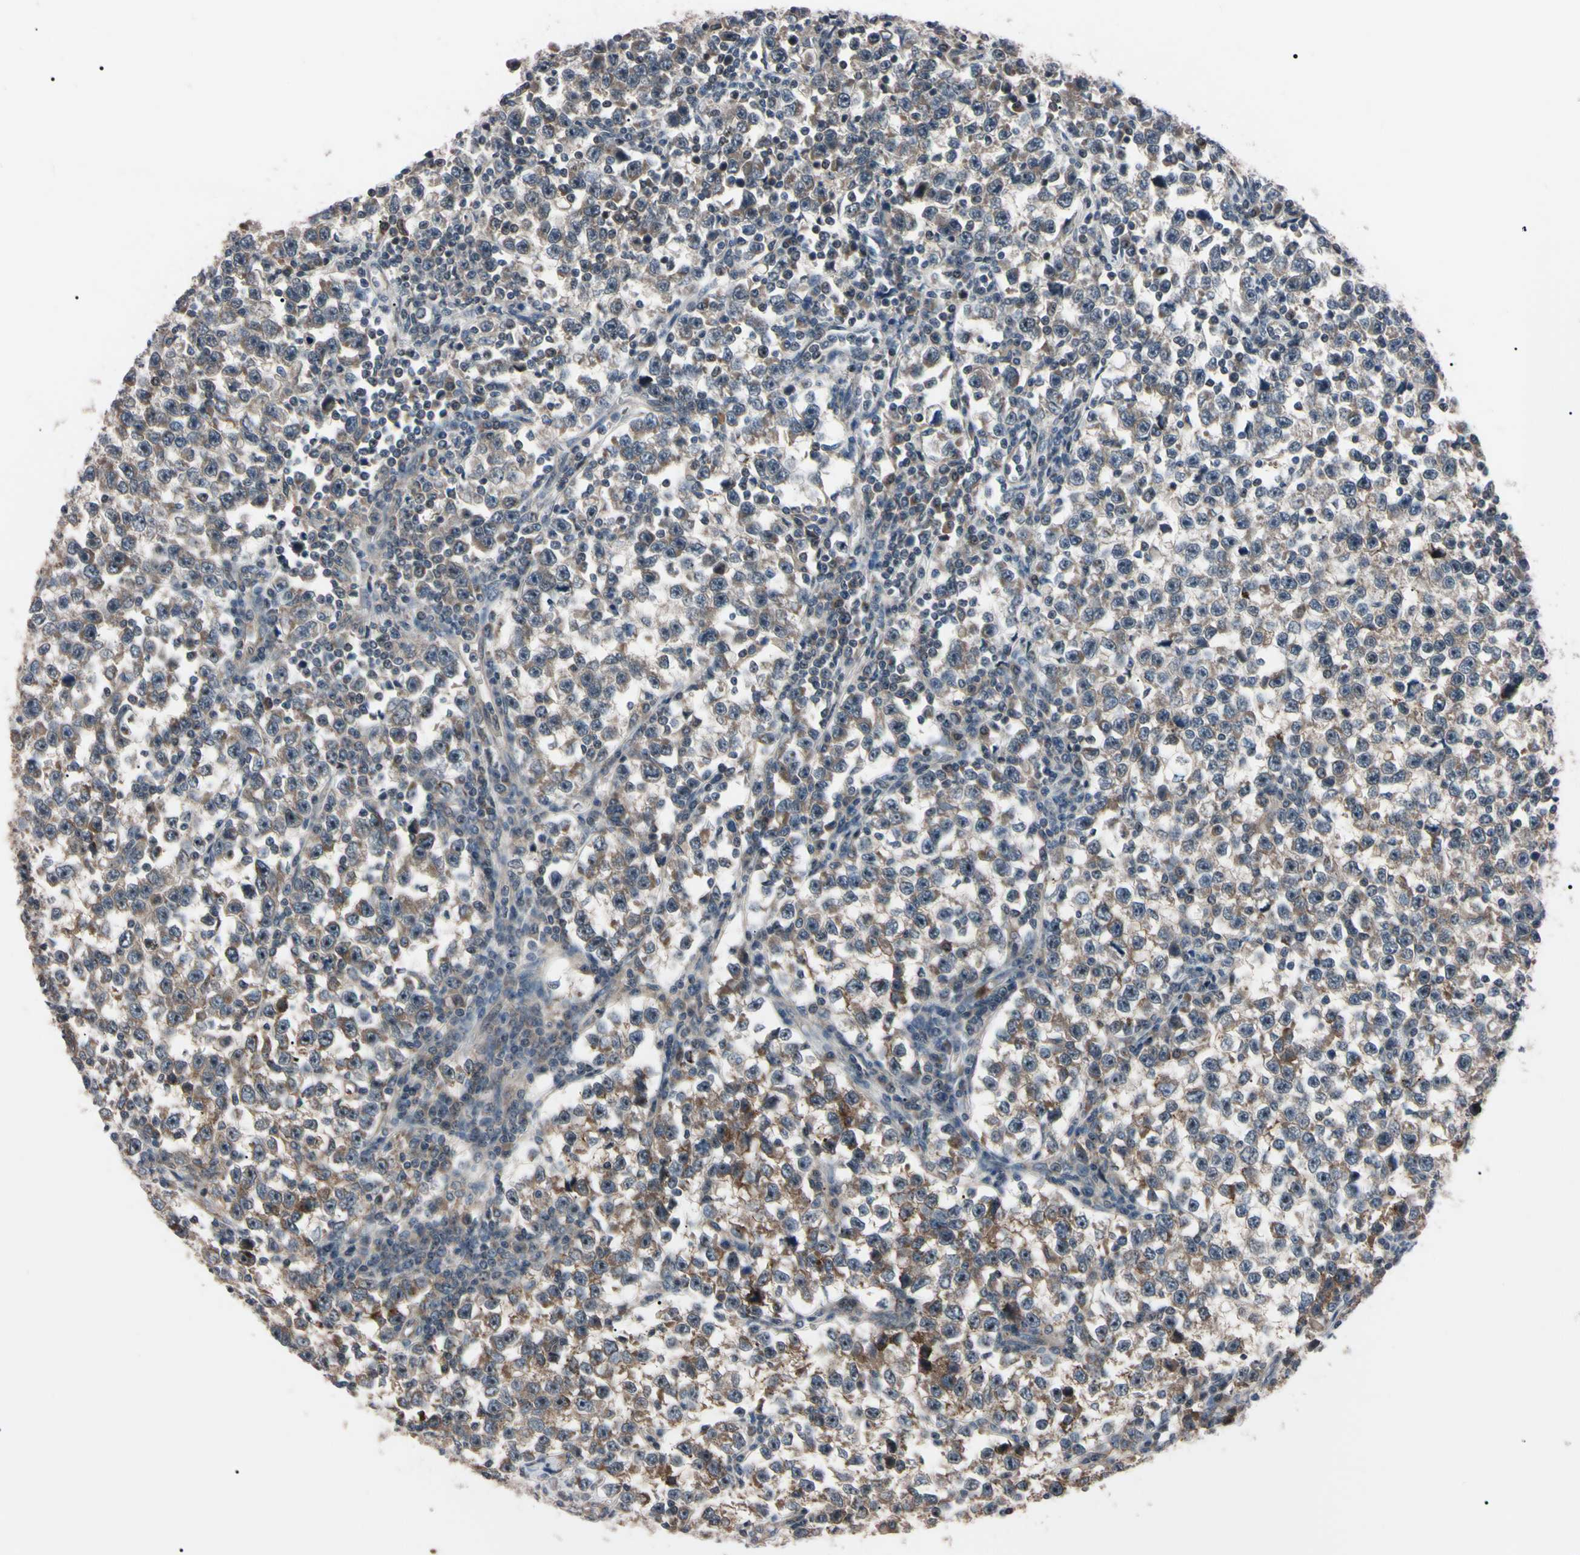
{"staining": {"intensity": "moderate", "quantity": "25%-75%", "location": "cytoplasmic/membranous"}, "tissue": "testis cancer", "cell_type": "Tumor cells", "image_type": "cancer", "snomed": [{"axis": "morphology", "description": "Seminoma, NOS"}, {"axis": "topography", "description": "Testis"}], "caption": "Approximately 25%-75% of tumor cells in testis cancer exhibit moderate cytoplasmic/membranous protein staining as visualized by brown immunohistochemical staining.", "gene": "TRAF5", "patient": {"sex": "male", "age": 43}}